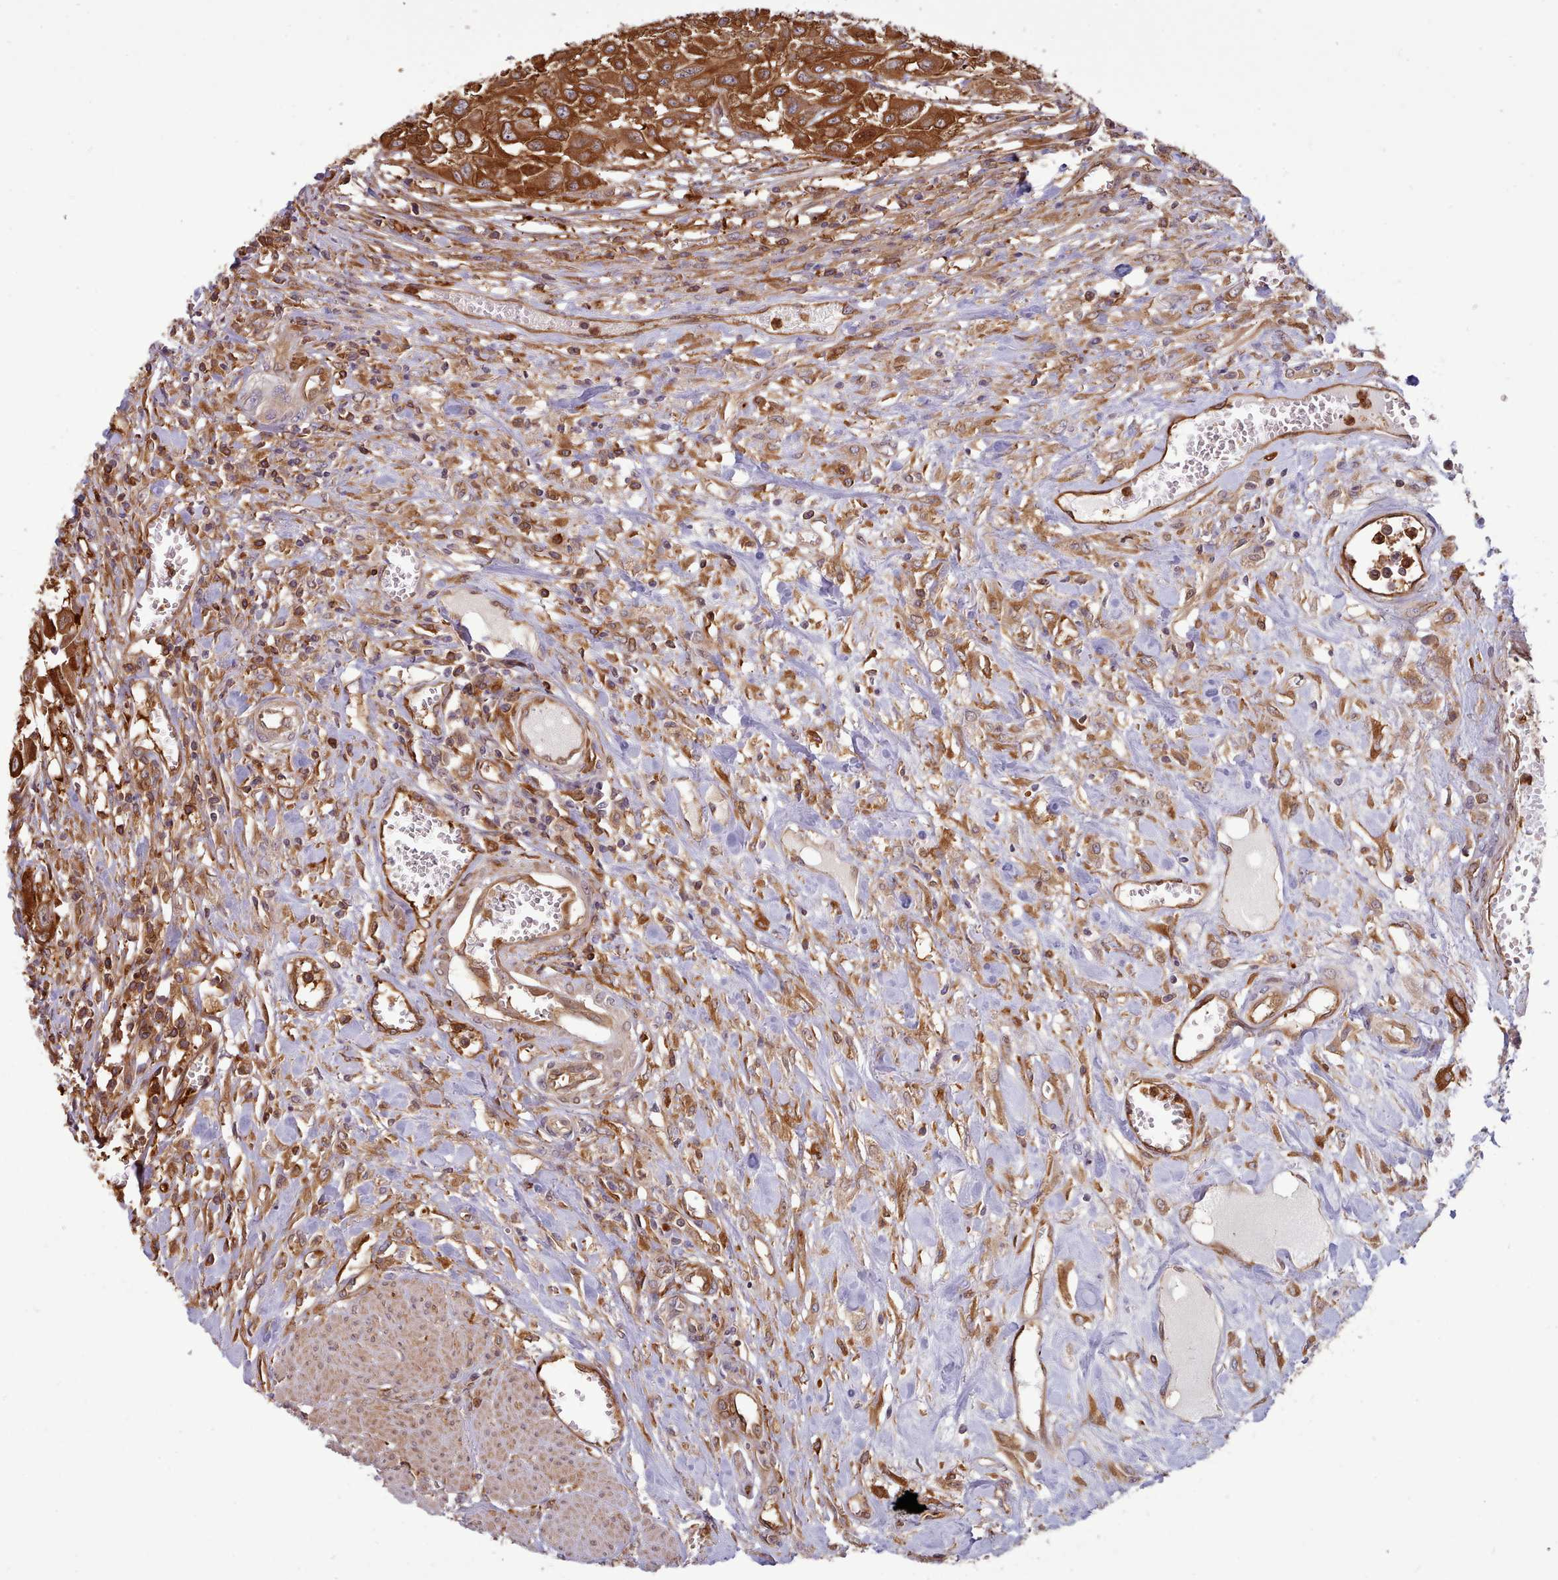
{"staining": {"intensity": "strong", "quantity": ">75%", "location": "cytoplasmic/membranous"}, "tissue": "urothelial cancer", "cell_type": "Tumor cells", "image_type": "cancer", "snomed": [{"axis": "morphology", "description": "Urothelial carcinoma, High grade"}, {"axis": "topography", "description": "Urinary bladder"}], "caption": "High-grade urothelial carcinoma stained with a brown dye reveals strong cytoplasmic/membranous positive expression in approximately >75% of tumor cells.", "gene": "SLC4A9", "patient": {"sex": "male", "age": 57}}